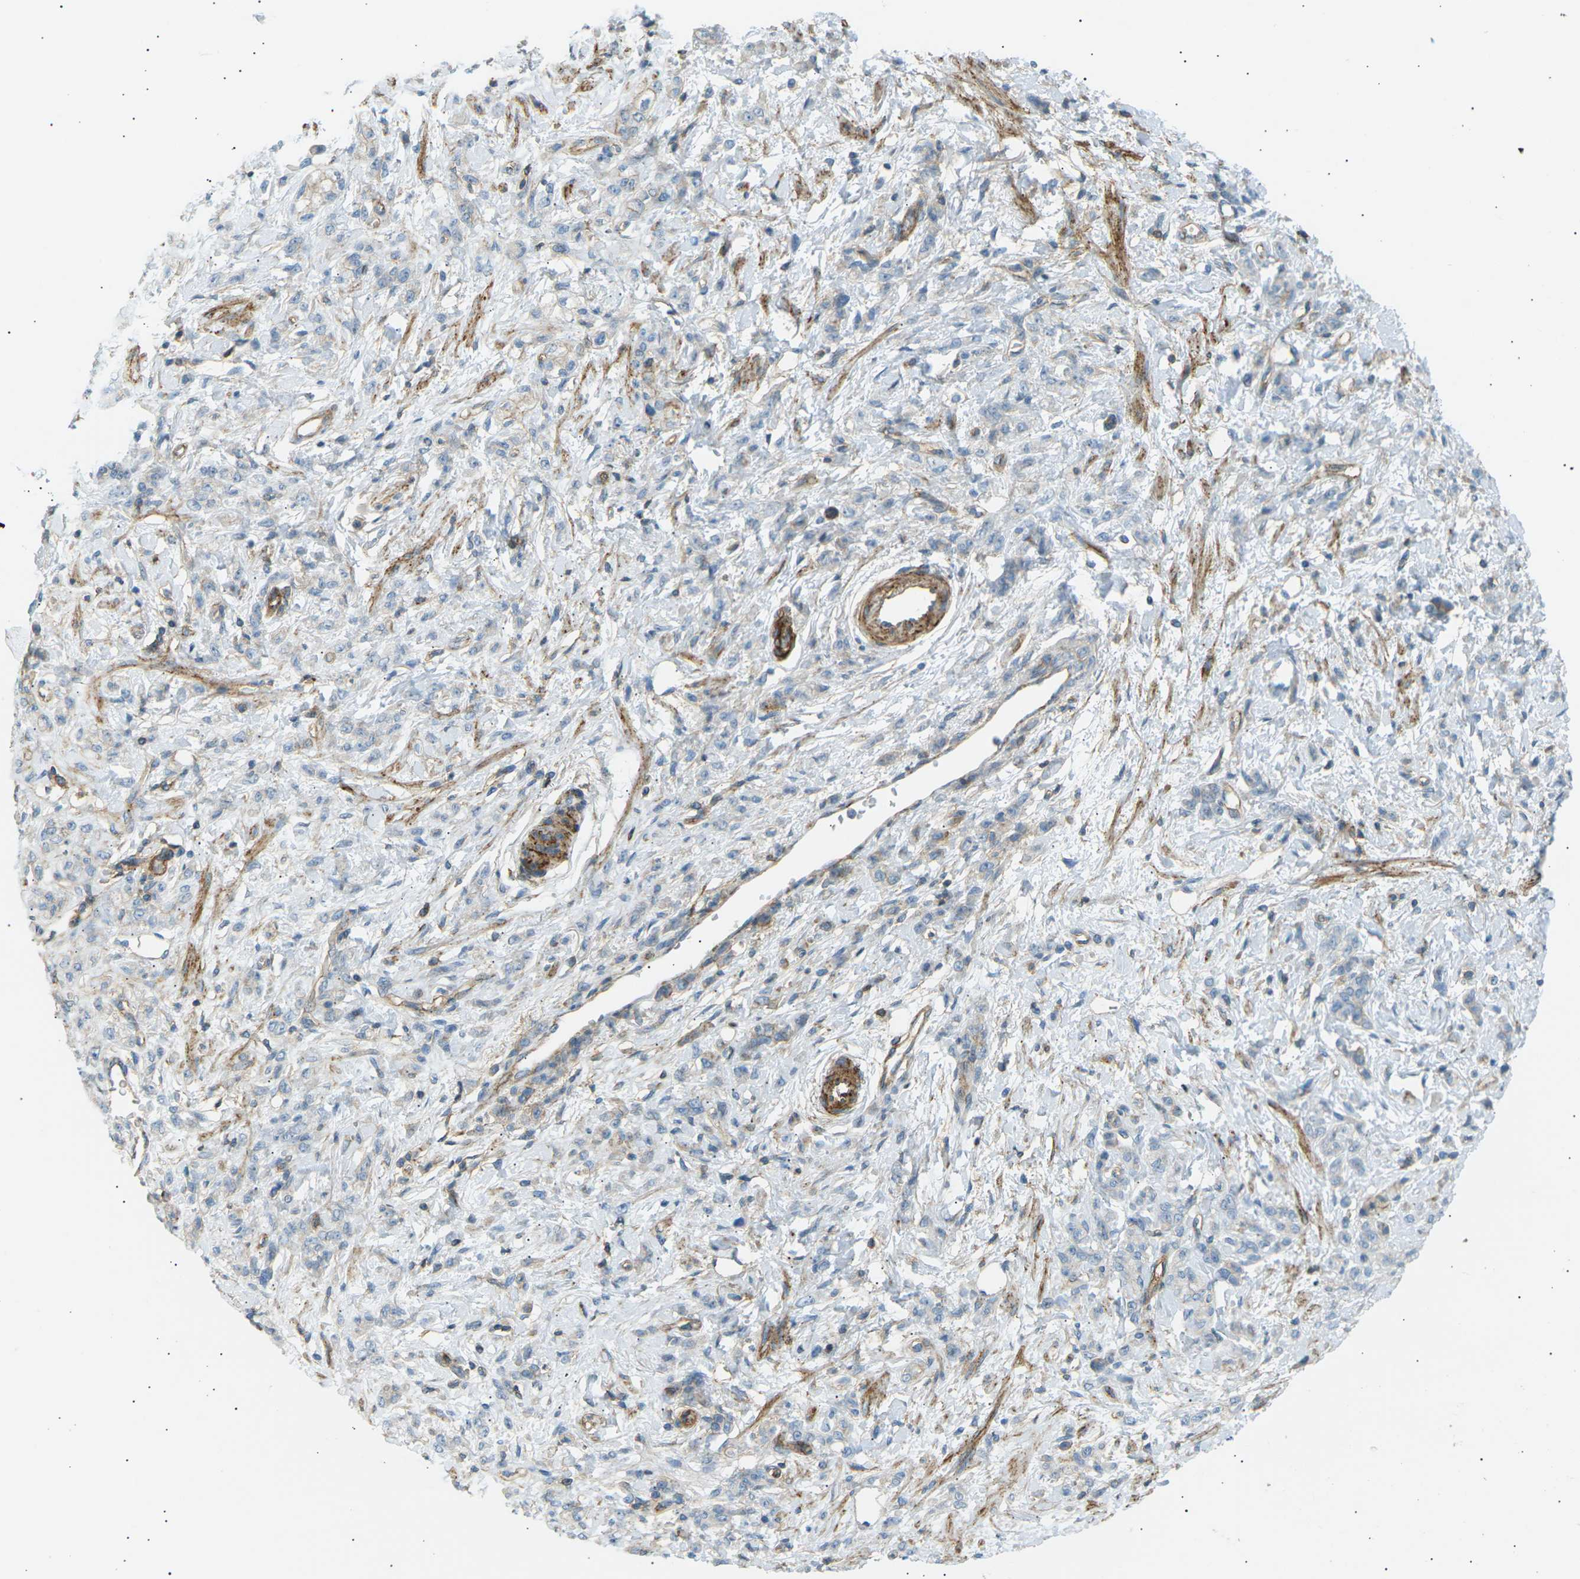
{"staining": {"intensity": "weak", "quantity": "<25%", "location": "cytoplasmic/membranous"}, "tissue": "stomach cancer", "cell_type": "Tumor cells", "image_type": "cancer", "snomed": [{"axis": "morphology", "description": "Normal tissue, NOS"}, {"axis": "morphology", "description": "Adenocarcinoma, NOS"}, {"axis": "topography", "description": "Stomach"}], "caption": "Protein analysis of stomach adenocarcinoma demonstrates no significant expression in tumor cells. The staining is performed using DAB (3,3'-diaminobenzidine) brown chromogen with nuclei counter-stained in using hematoxylin.", "gene": "ATP2B4", "patient": {"sex": "male", "age": 82}}